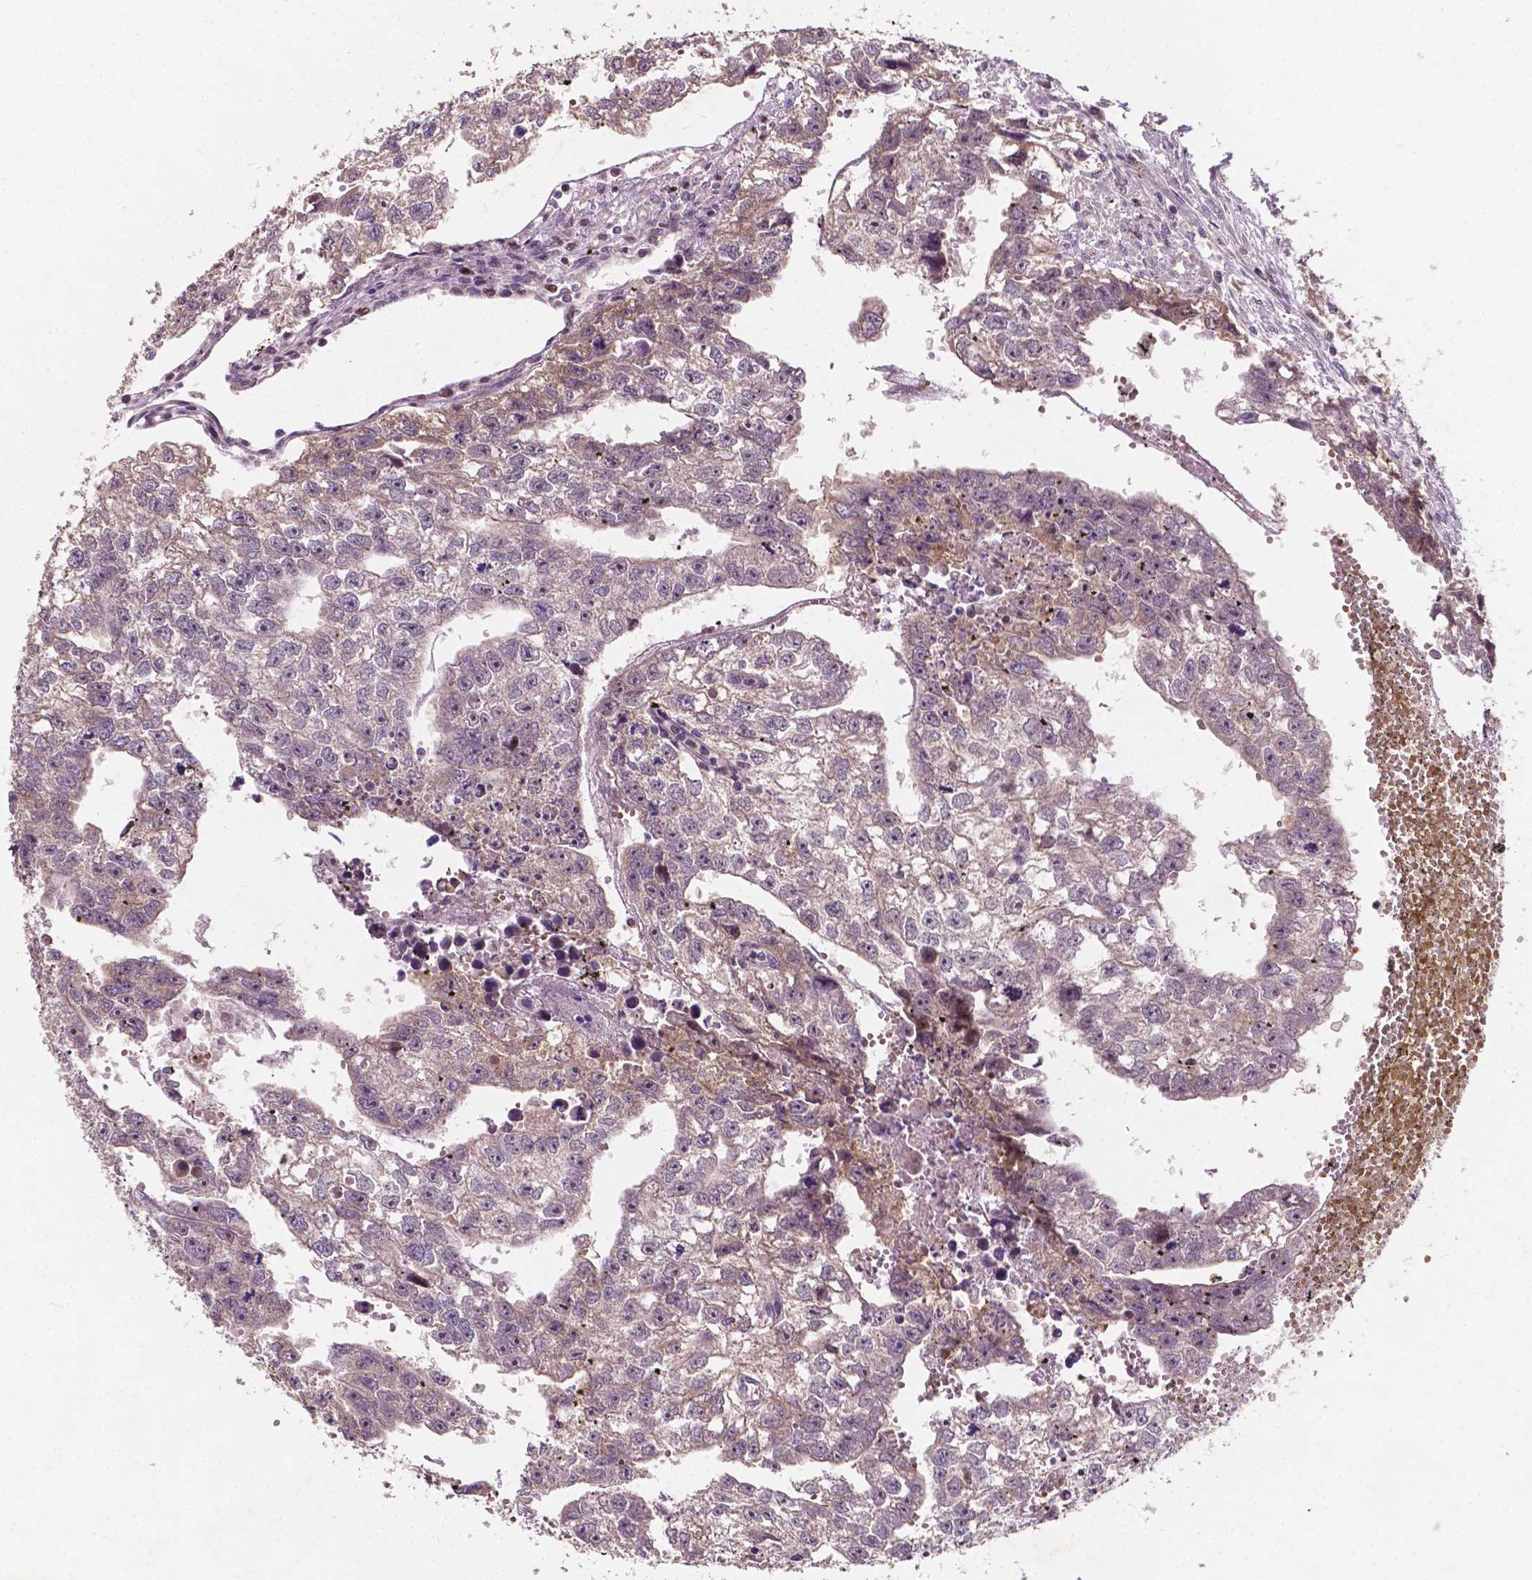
{"staining": {"intensity": "moderate", "quantity": "<25%", "location": "cytoplasmic/membranous"}, "tissue": "testis cancer", "cell_type": "Tumor cells", "image_type": "cancer", "snomed": [{"axis": "morphology", "description": "Carcinoma, Embryonal, NOS"}, {"axis": "morphology", "description": "Teratoma, malignant, NOS"}, {"axis": "topography", "description": "Testis"}], "caption": "There is low levels of moderate cytoplasmic/membranous positivity in tumor cells of testis cancer, as demonstrated by immunohistochemical staining (brown color).", "gene": "DUSP16", "patient": {"sex": "male", "age": 44}}